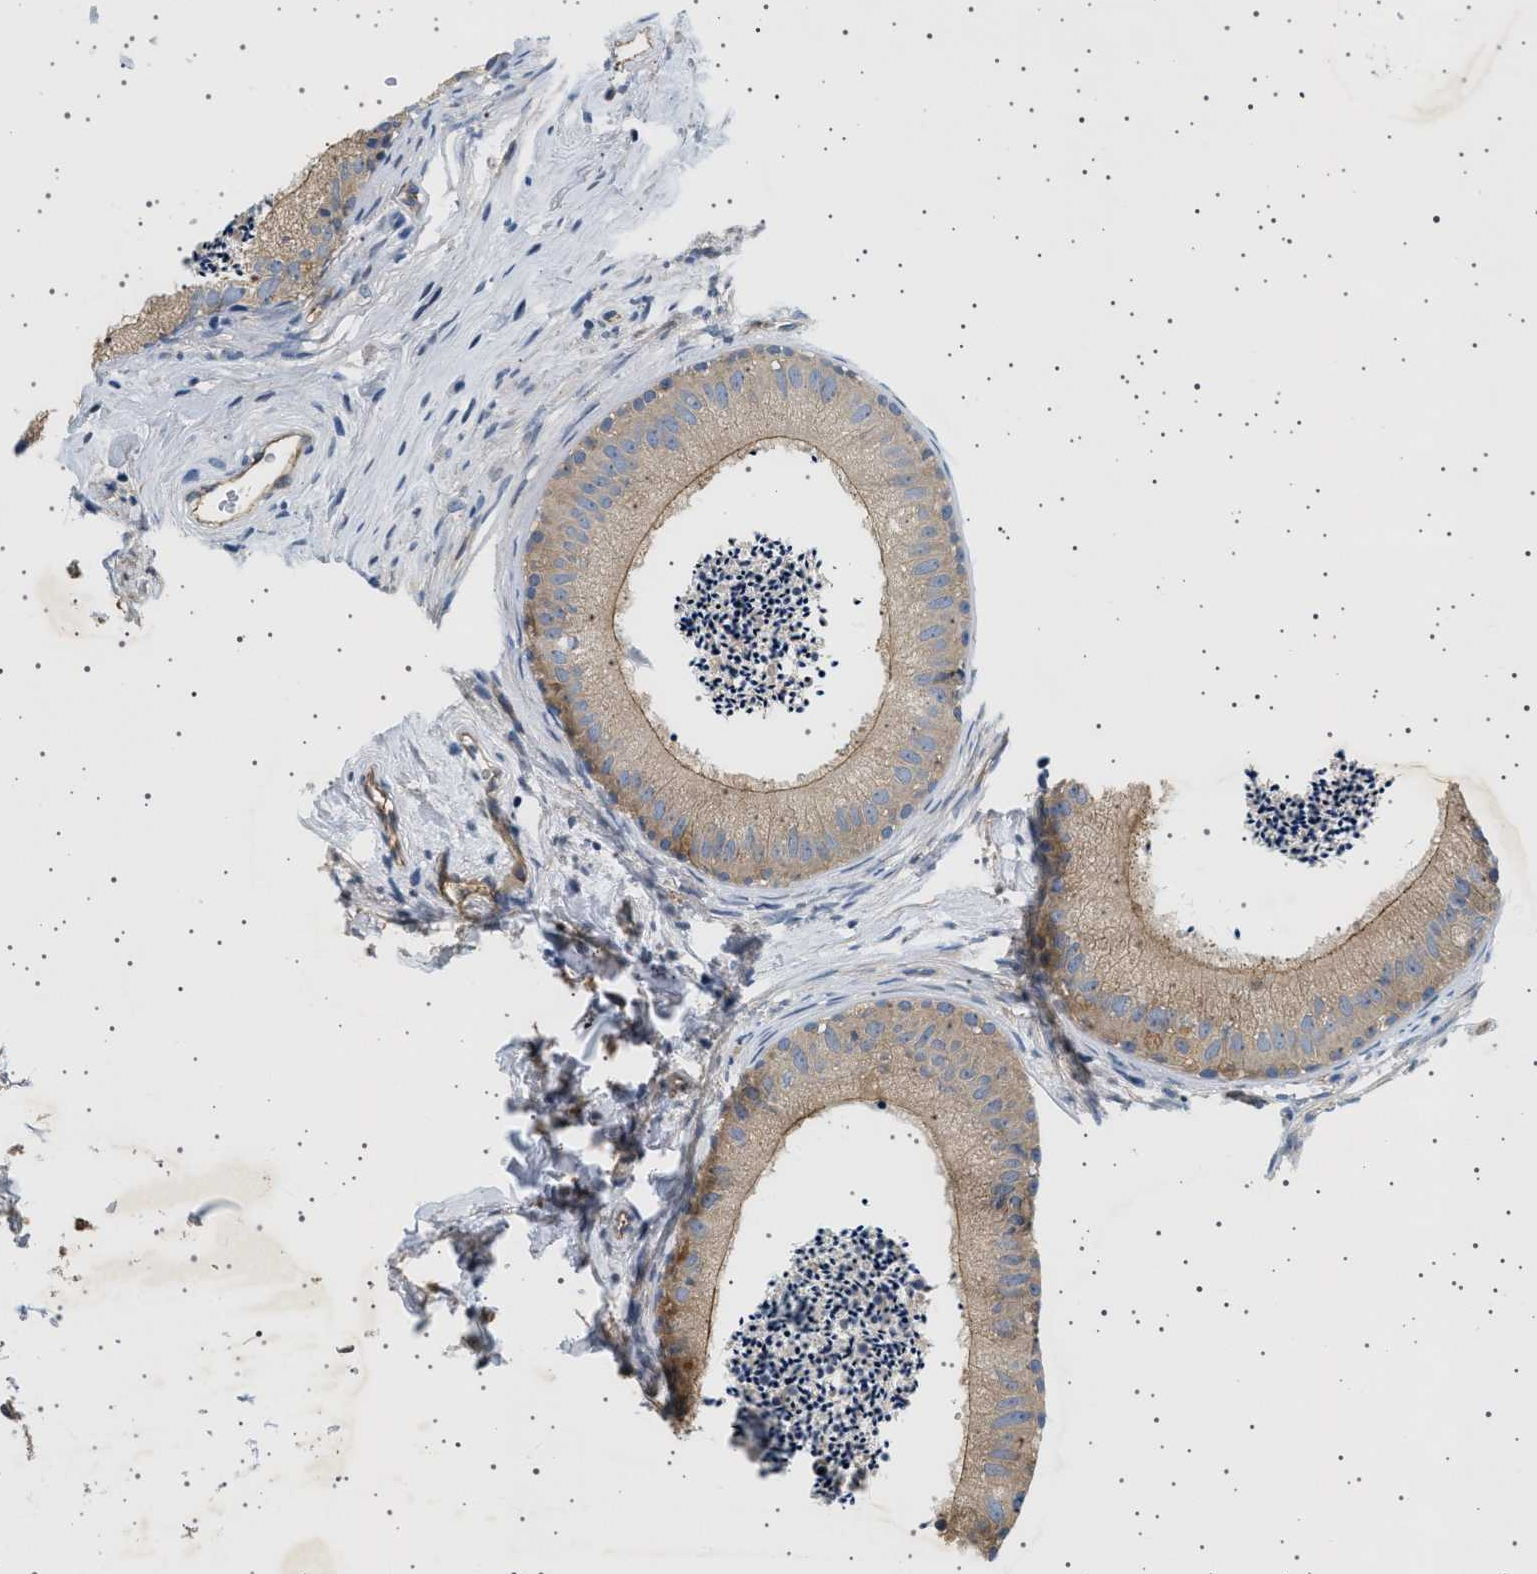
{"staining": {"intensity": "moderate", "quantity": ">75%", "location": "cytoplasmic/membranous"}, "tissue": "epididymis", "cell_type": "Glandular cells", "image_type": "normal", "snomed": [{"axis": "morphology", "description": "Normal tissue, NOS"}, {"axis": "topography", "description": "Epididymis"}], "caption": "Brown immunohistochemical staining in benign human epididymis exhibits moderate cytoplasmic/membranous expression in approximately >75% of glandular cells. Using DAB (3,3'-diaminobenzidine) (brown) and hematoxylin (blue) stains, captured at high magnification using brightfield microscopy.", "gene": "PLPP6", "patient": {"sex": "male", "age": 56}}